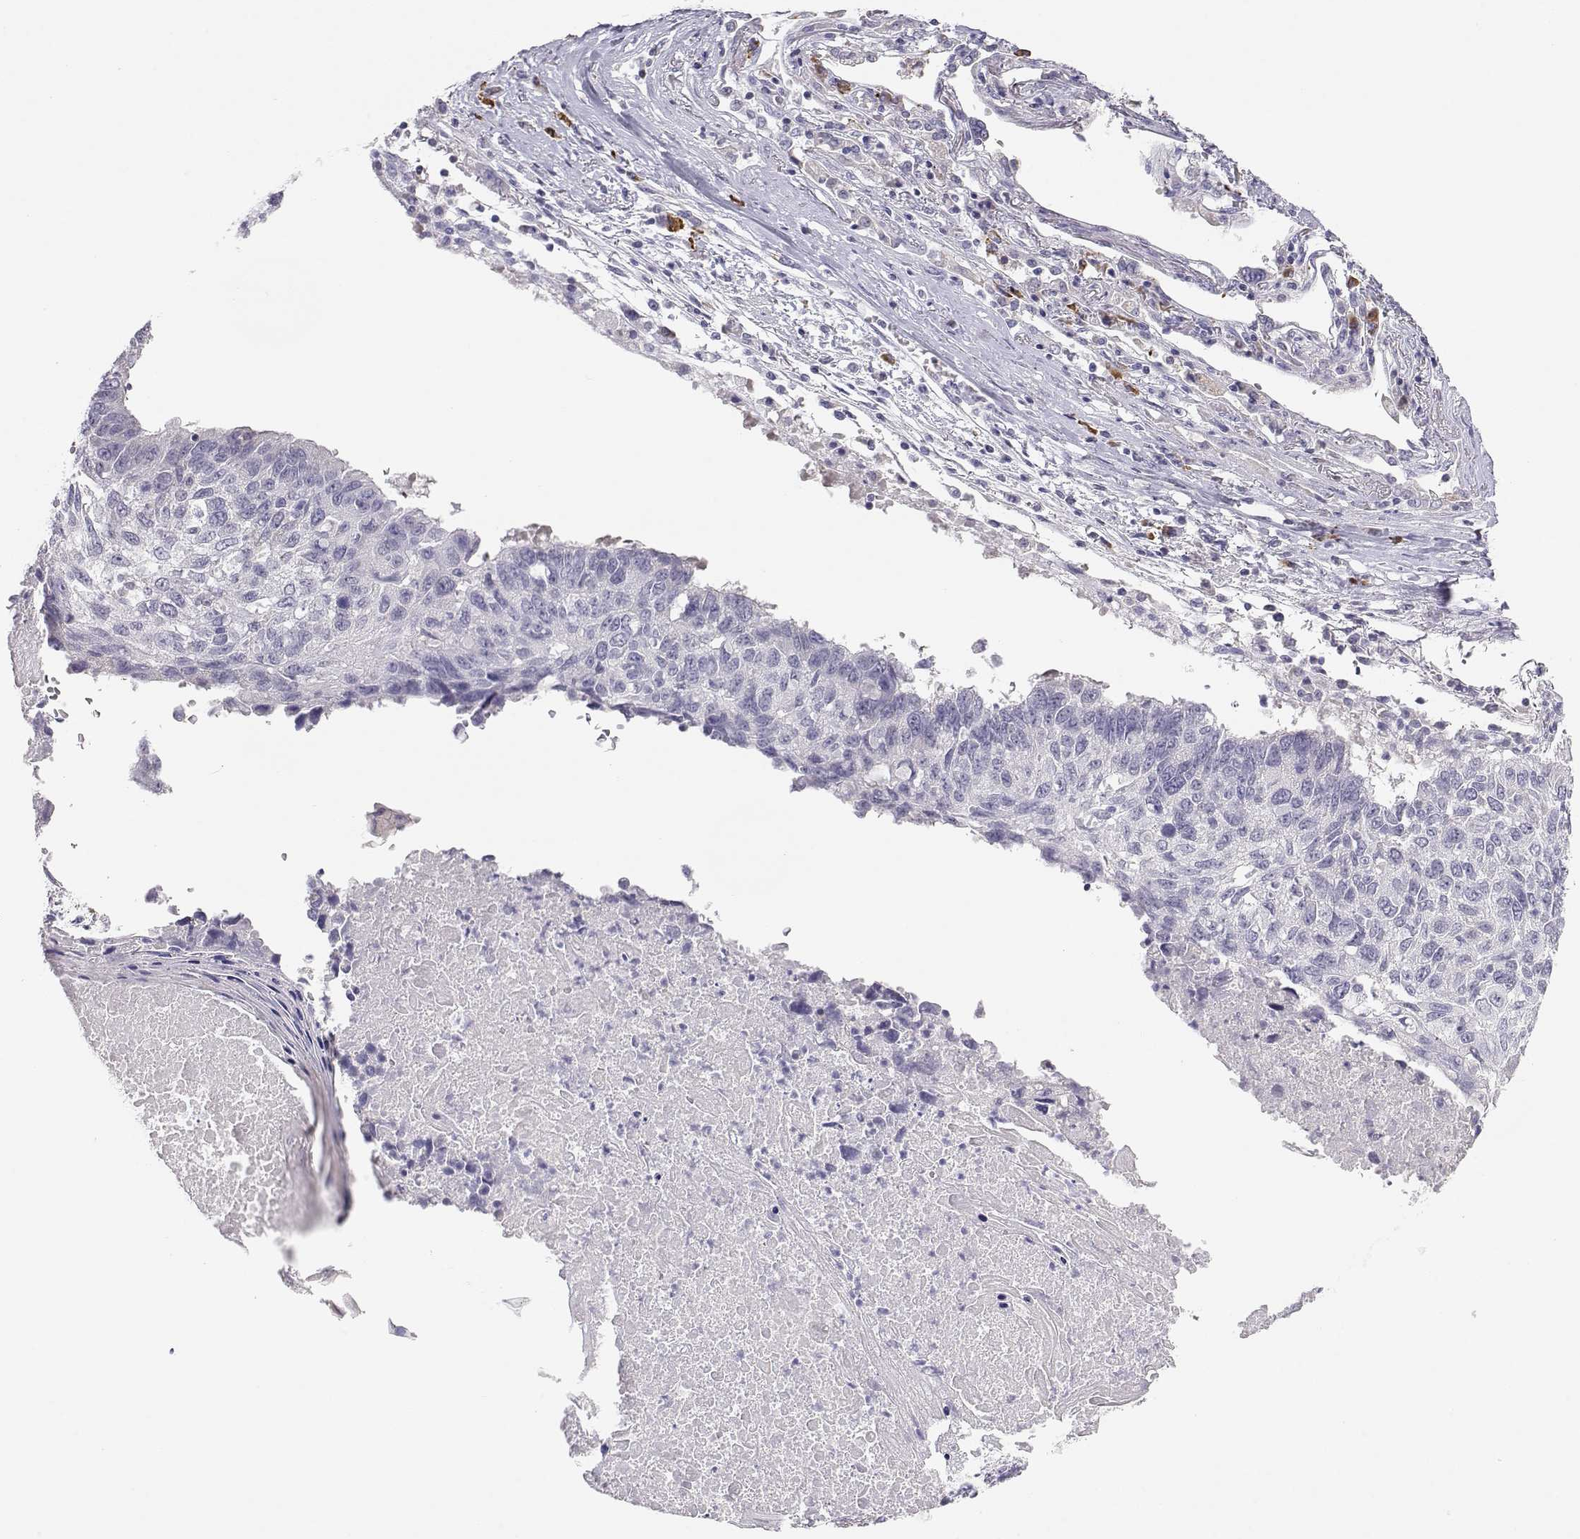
{"staining": {"intensity": "negative", "quantity": "none", "location": "none"}, "tissue": "lung cancer", "cell_type": "Tumor cells", "image_type": "cancer", "snomed": [{"axis": "morphology", "description": "Squamous cell carcinoma, NOS"}, {"axis": "topography", "description": "Lung"}], "caption": "Squamous cell carcinoma (lung) stained for a protein using immunohistochemistry reveals no positivity tumor cells.", "gene": "CDHR1", "patient": {"sex": "male", "age": 73}}